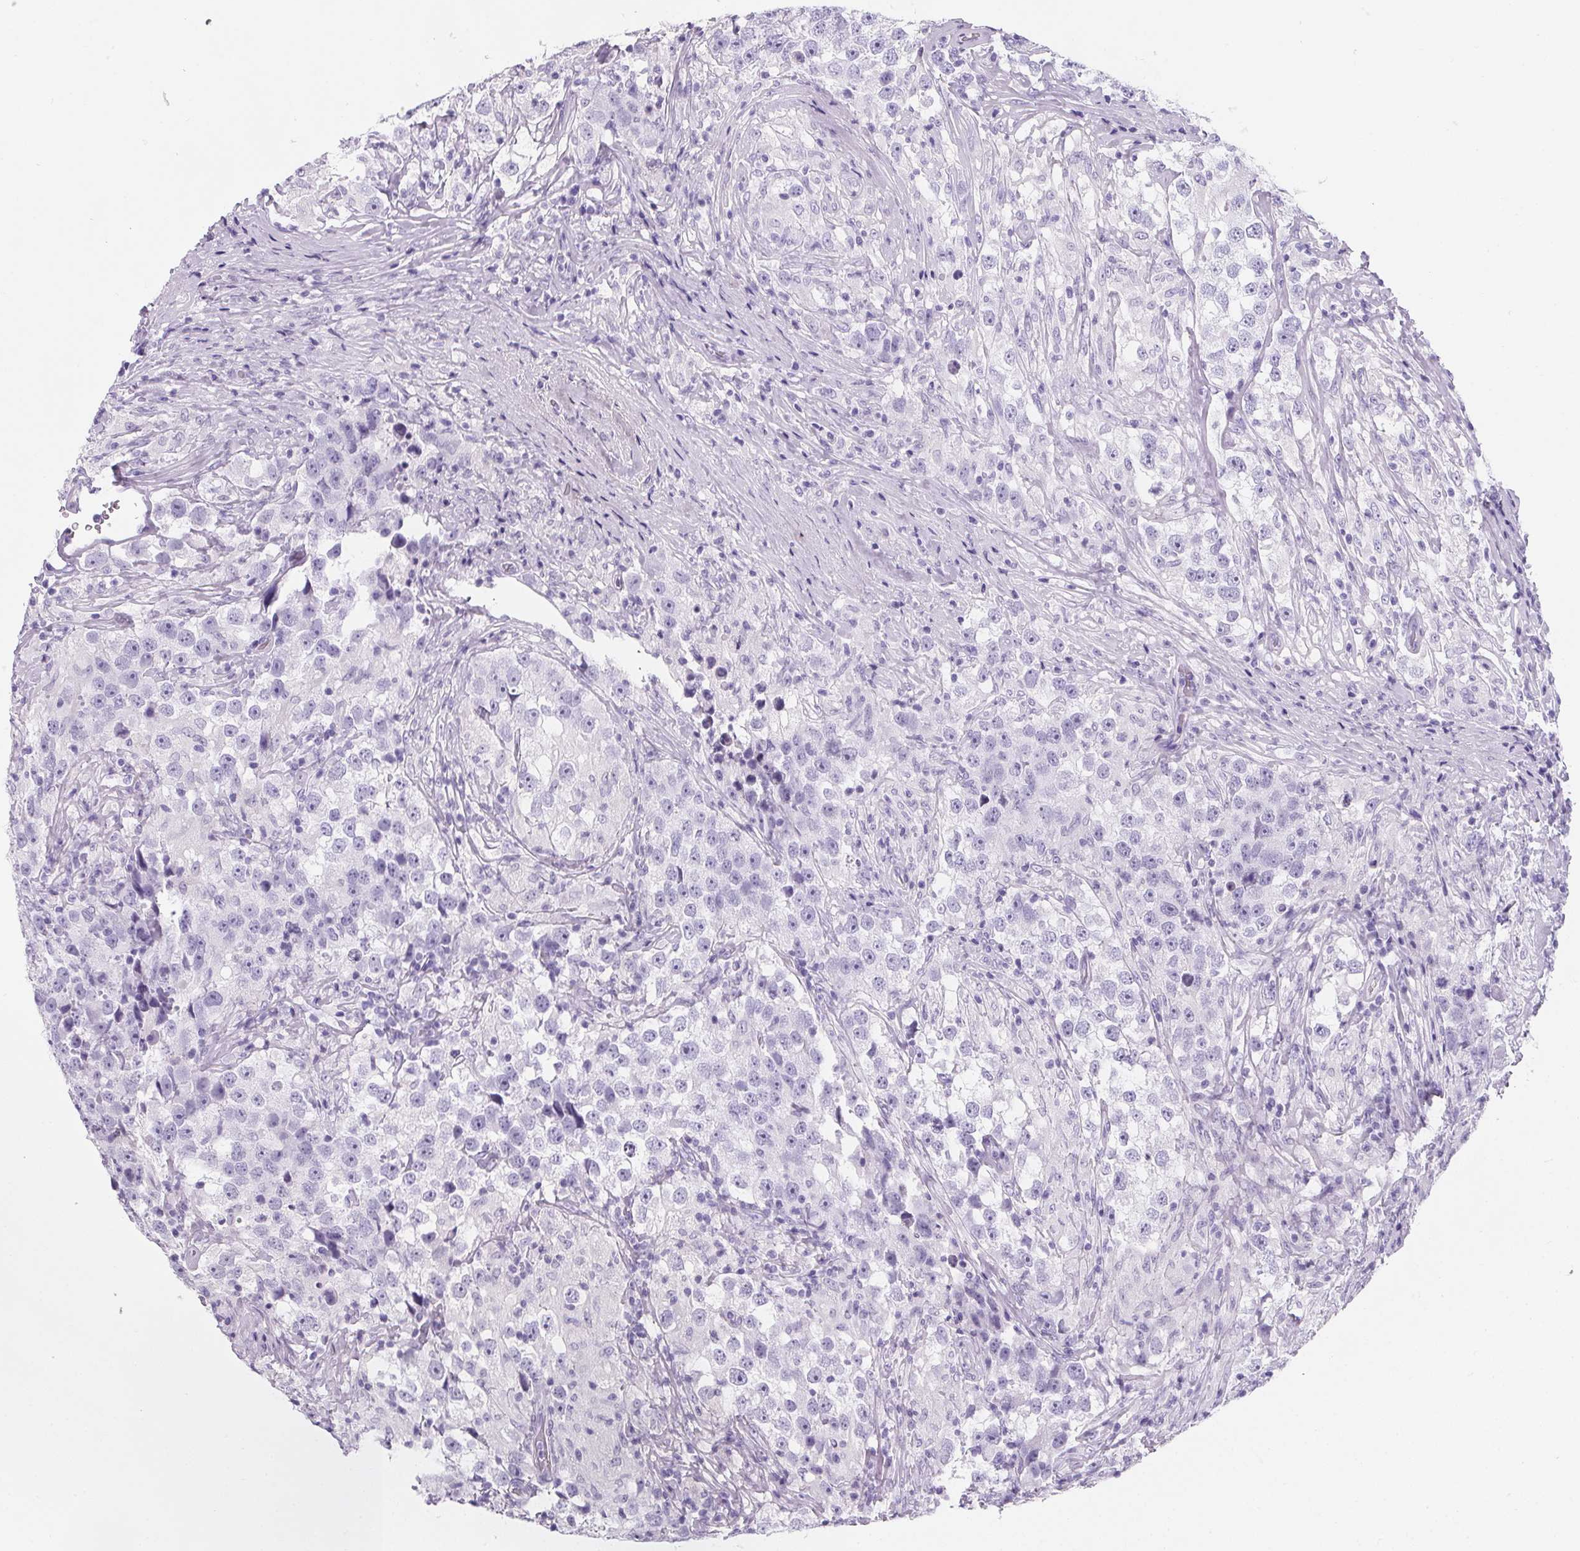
{"staining": {"intensity": "negative", "quantity": "none", "location": "none"}, "tissue": "testis cancer", "cell_type": "Tumor cells", "image_type": "cancer", "snomed": [{"axis": "morphology", "description": "Seminoma, NOS"}, {"axis": "topography", "description": "Testis"}], "caption": "The image demonstrates no significant expression in tumor cells of seminoma (testis).", "gene": "ADRB1", "patient": {"sex": "male", "age": 46}}